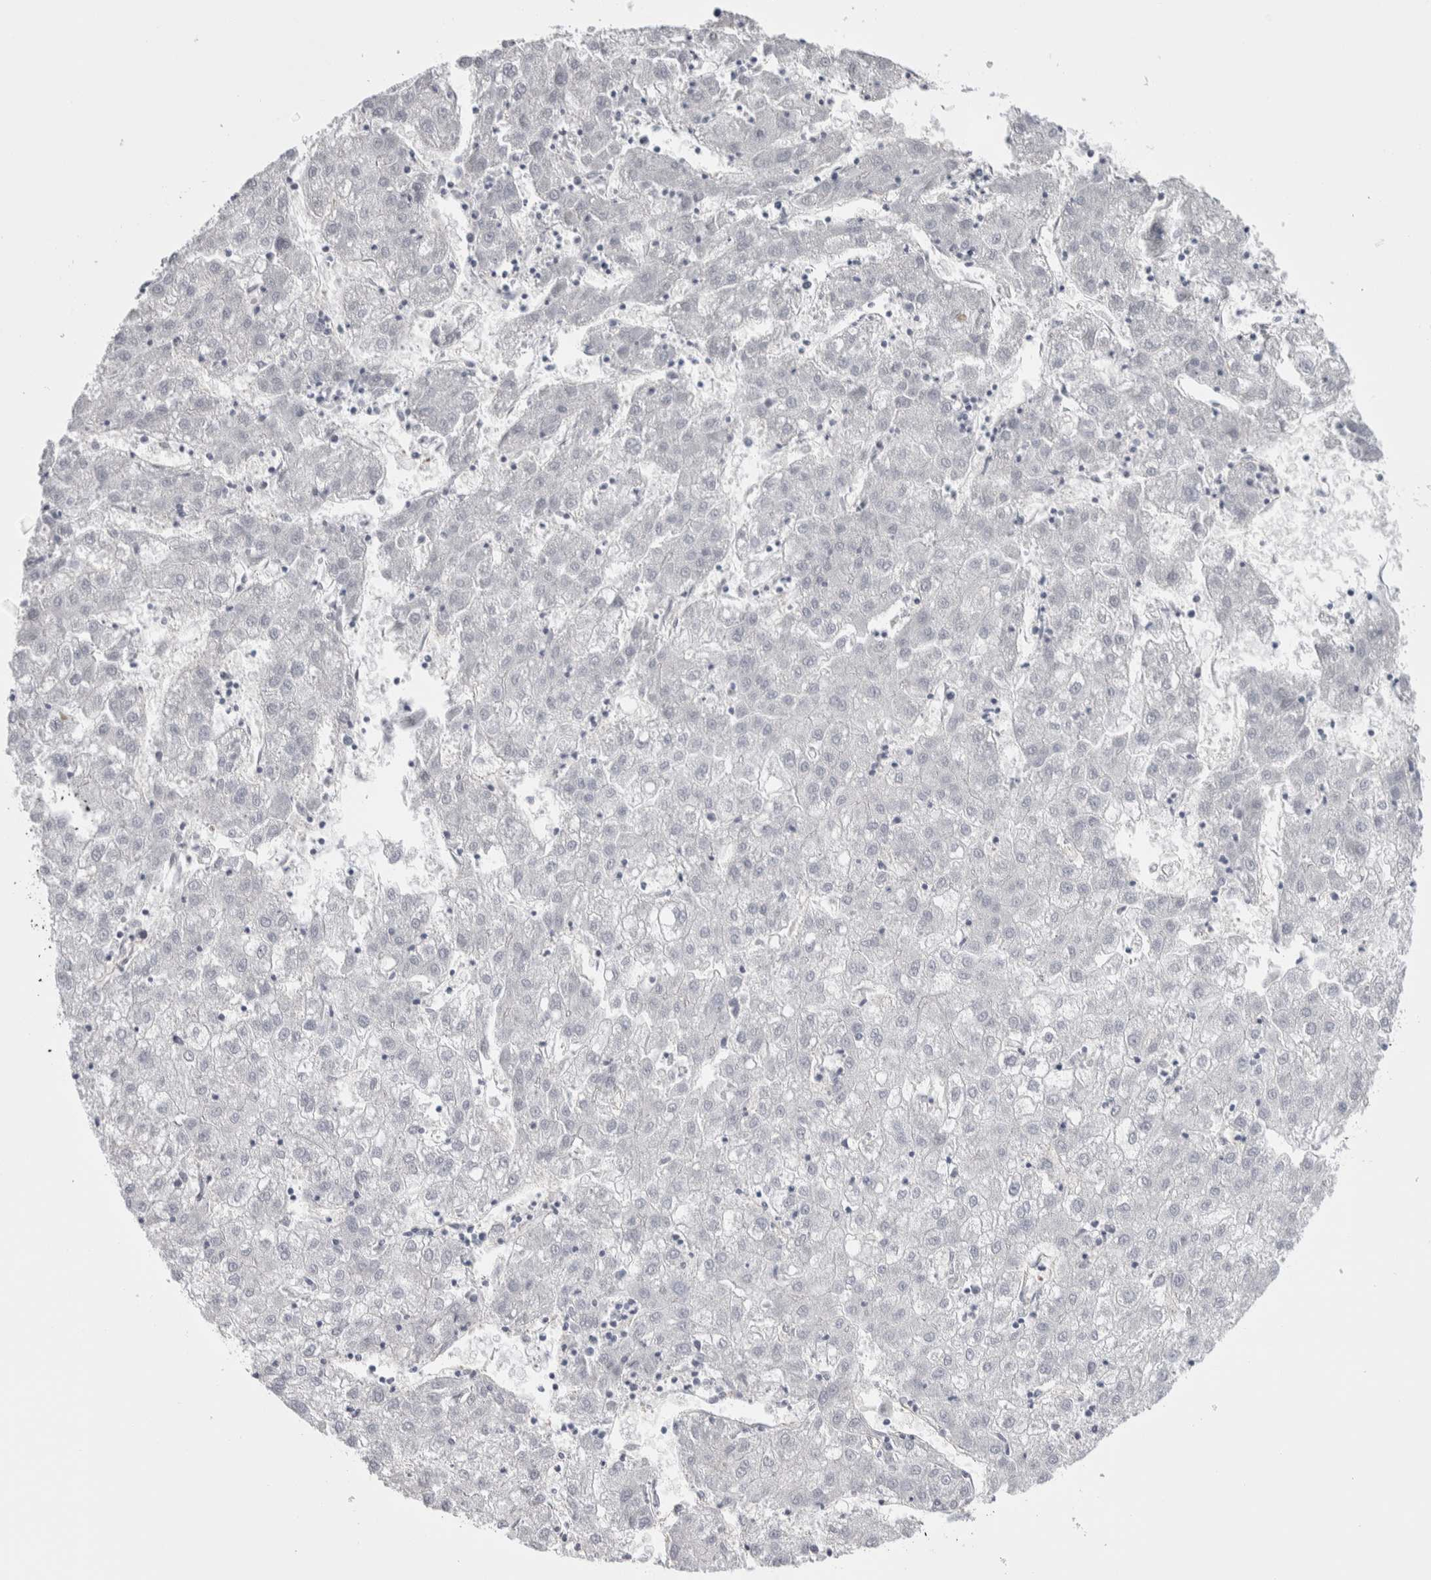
{"staining": {"intensity": "negative", "quantity": "none", "location": "none"}, "tissue": "liver cancer", "cell_type": "Tumor cells", "image_type": "cancer", "snomed": [{"axis": "morphology", "description": "Carcinoma, Hepatocellular, NOS"}, {"axis": "topography", "description": "Liver"}], "caption": "Human hepatocellular carcinoma (liver) stained for a protein using immunohistochemistry (IHC) displays no expression in tumor cells.", "gene": "ZBTB49", "patient": {"sex": "male", "age": 72}}